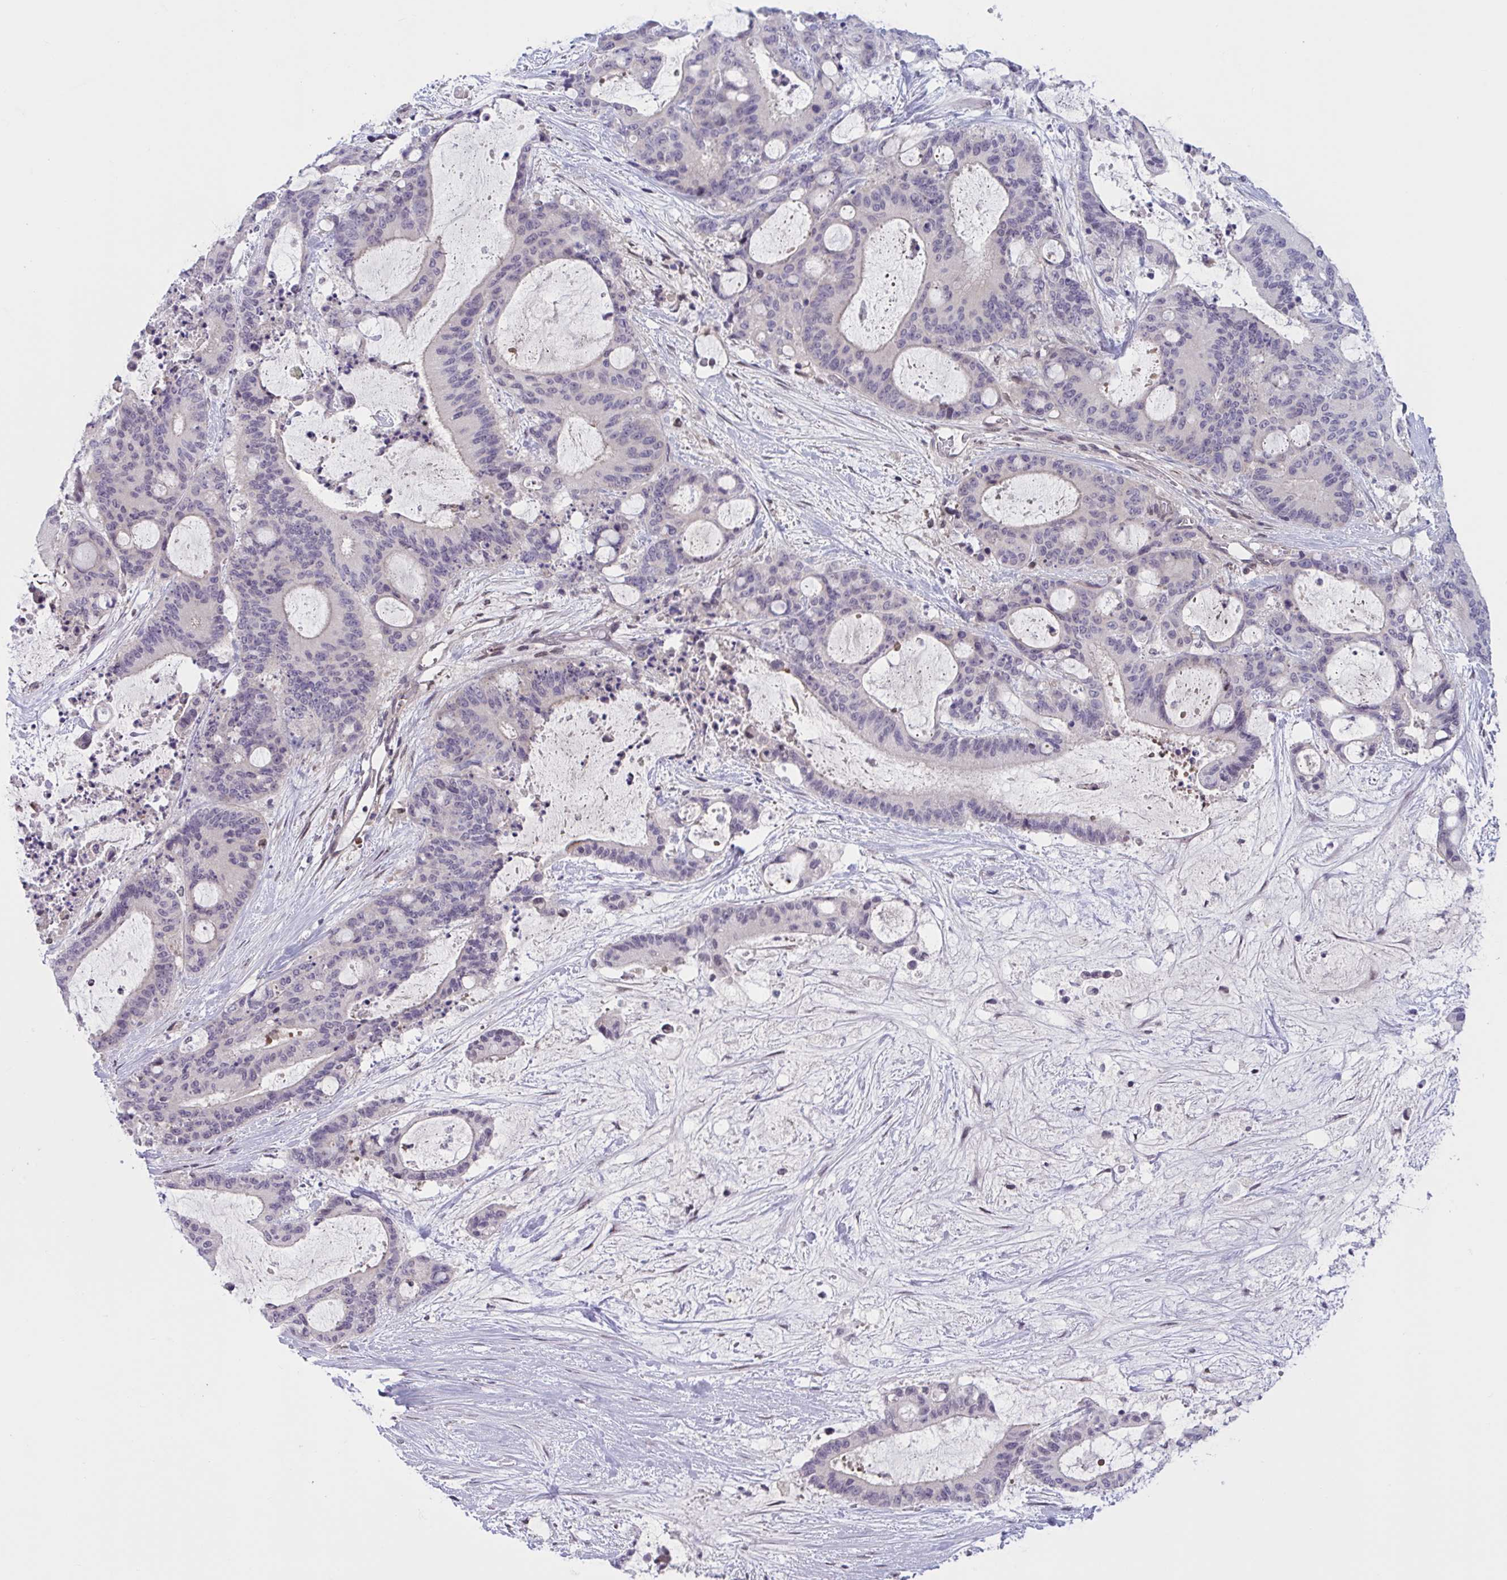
{"staining": {"intensity": "negative", "quantity": "none", "location": "none"}, "tissue": "liver cancer", "cell_type": "Tumor cells", "image_type": "cancer", "snomed": [{"axis": "morphology", "description": "Normal tissue, NOS"}, {"axis": "morphology", "description": "Cholangiocarcinoma"}, {"axis": "topography", "description": "Liver"}, {"axis": "topography", "description": "Peripheral nerve tissue"}], "caption": "A photomicrograph of liver cholangiocarcinoma stained for a protein reveals no brown staining in tumor cells.", "gene": "TTC7B", "patient": {"sex": "female", "age": 73}}